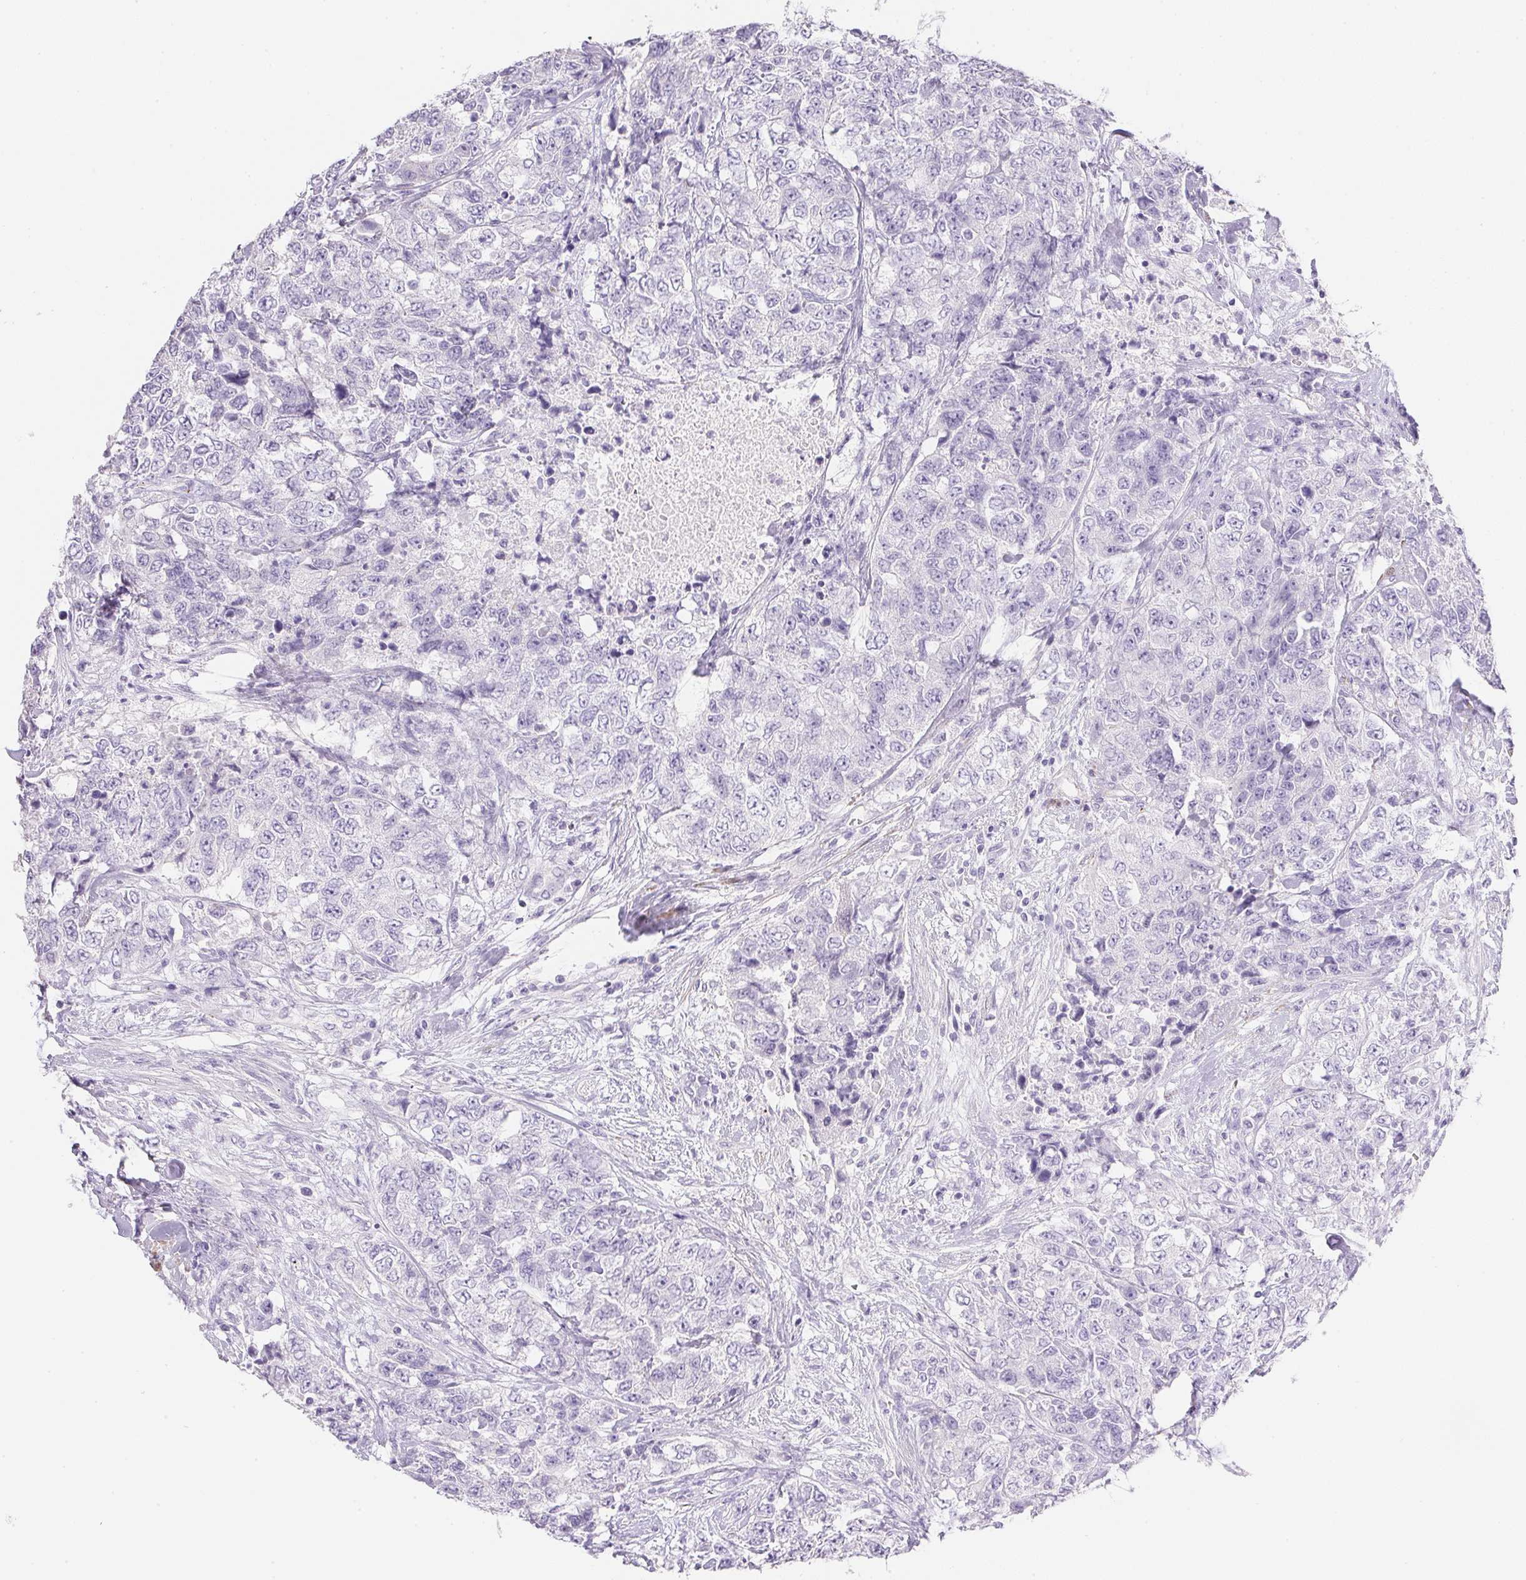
{"staining": {"intensity": "negative", "quantity": "none", "location": "none"}, "tissue": "urothelial cancer", "cell_type": "Tumor cells", "image_type": "cancer", "snomed": [{"axis": "morphology", "description": "Urothelial carcinoma, High grade"}, {"axis": "topography", "description": "Urinary bladder"}], "caption": "DAB immunohistochemical staining of urothelial cancer demonstrates no significant positivity in tumor cells.", "gene": "KCNE2", "patient": {"sex": "female", "age": 78}}